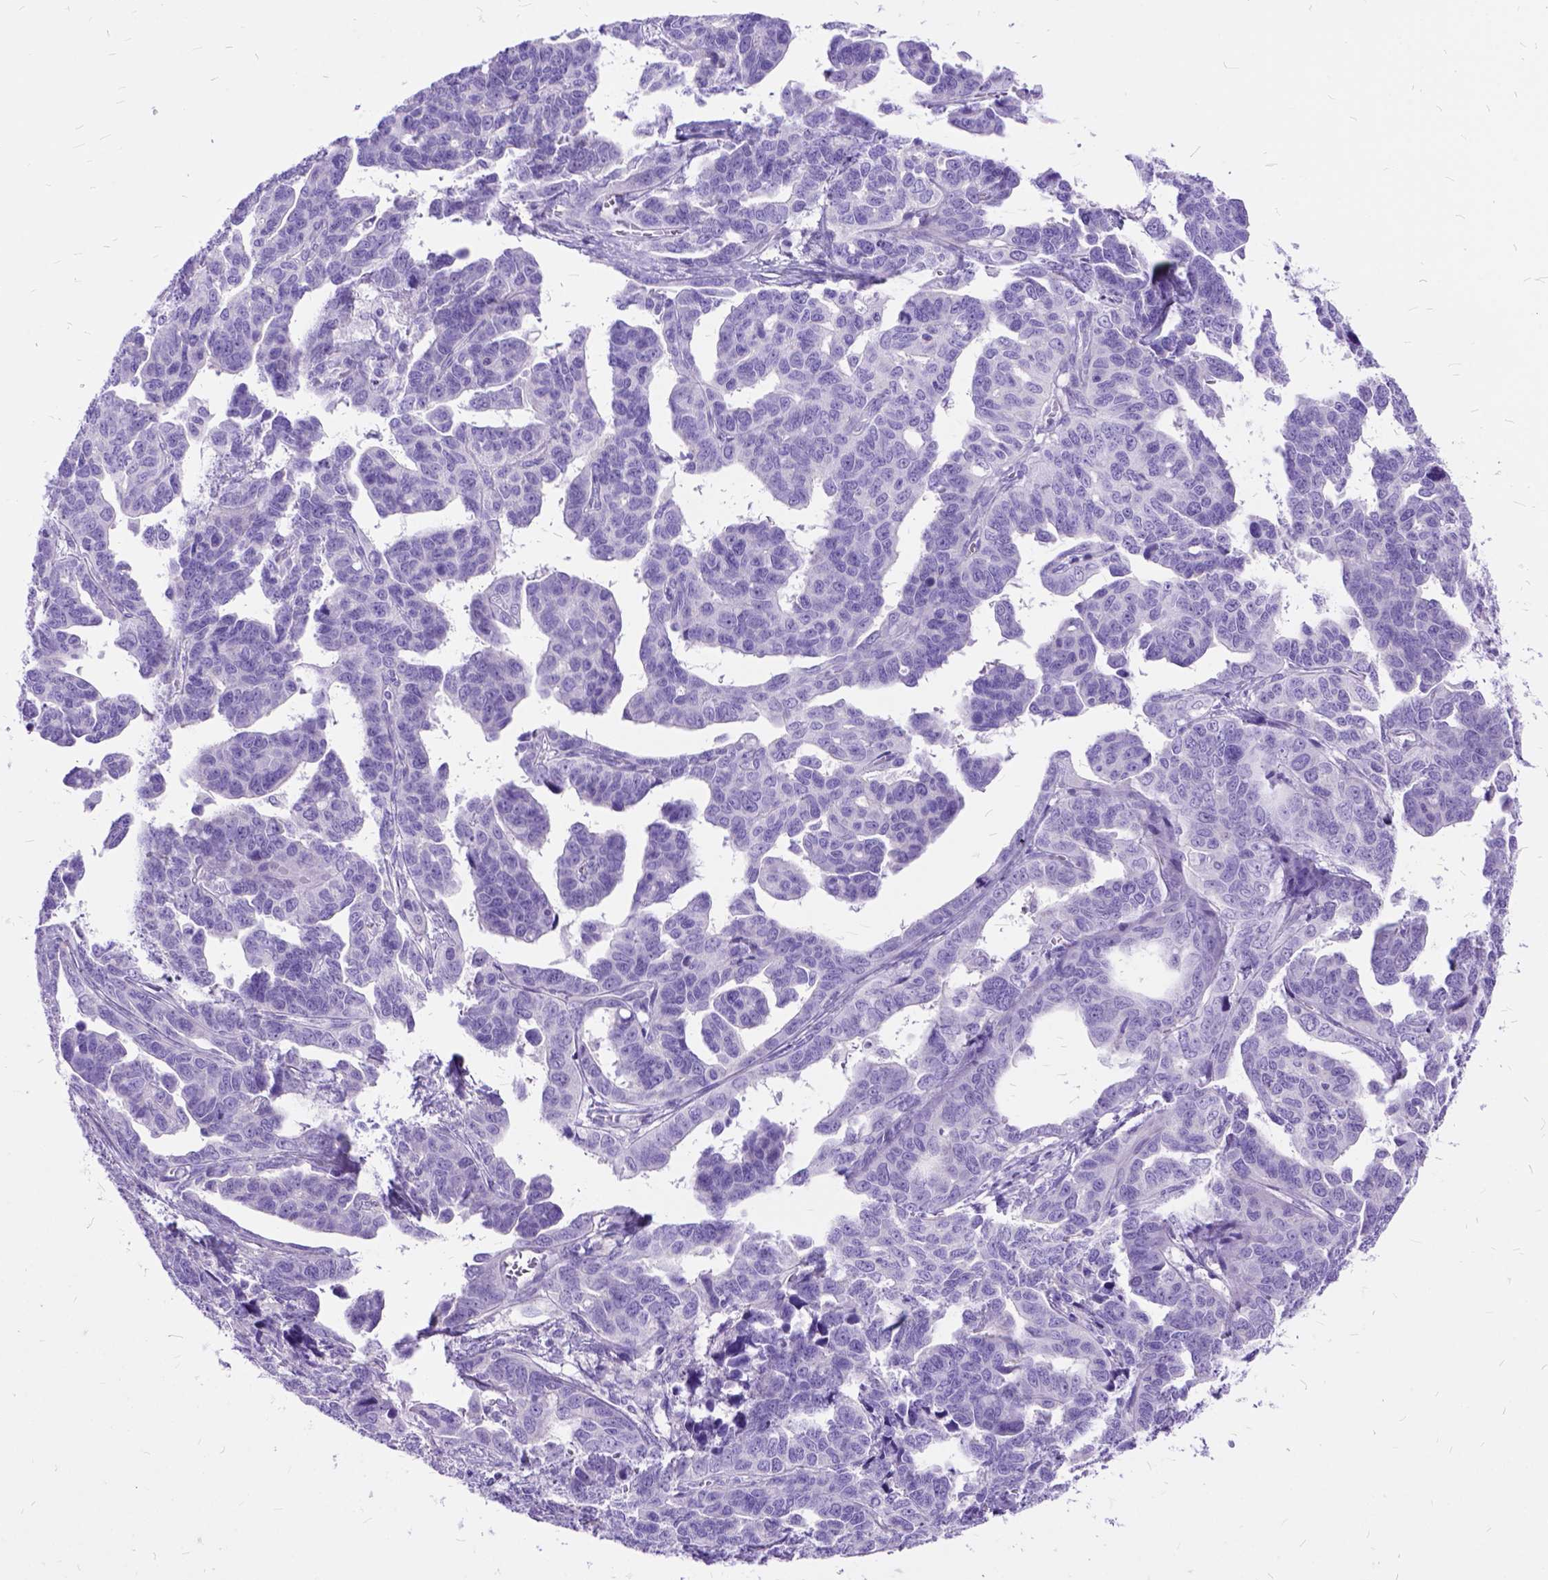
{"staining": {"intensity": "negative", "quantity": "none", "location": "none"}, "tissue": "ovarian cancer", "cell_type": "Tumor cells", "image_type": "cancer", "snomed": [{"axis": "morphology", "description": "Cystadenocarcinoma, serous, NOS"}, {"axis": "topography", "description": "Ovary"}], "caption": "A high-resolution photomicrograph shows immunohistochemistry (IHC) staining of serous cystadenocarcinoma (ovarian), which exhibits no significant expression in tumor cells. The staining is performed using DAB brown chromogen with nuclei counter-stained in using hematoxylin.", "gene": "ARL9", "patient": {"sex": "female", "age": 69}}